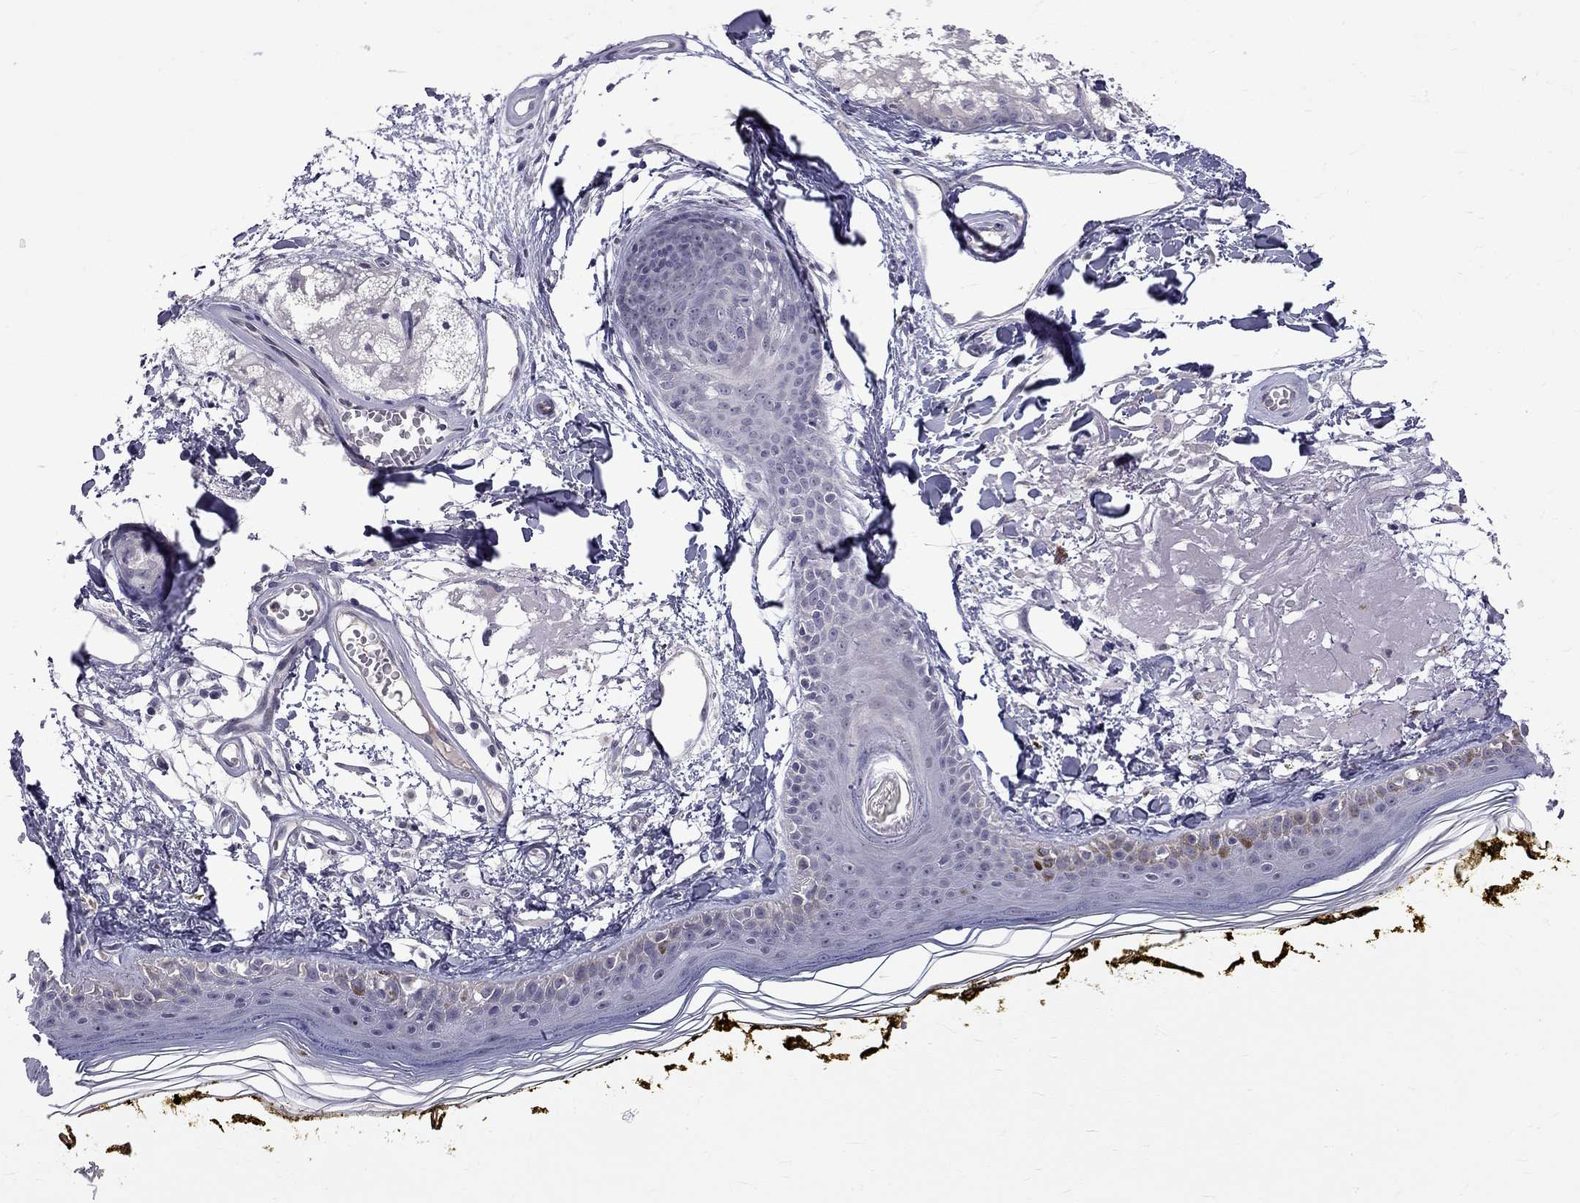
{"staining": {"intensity": "negative", "quantity": "none", "location": "none"}, "tissue": "skin", "cell_type": "Fibroblasts", "image_type": "normal", "snomed": [{"axis": "morphology", "description": "Normal tissue, NOS"}, {"axis": "topography", "description": "Skin"}], "caption": "Fibroblasts show no significant positivity in normal skin.", "gene": "RTL9", "patient": {"sex": "male", "age": 76}}